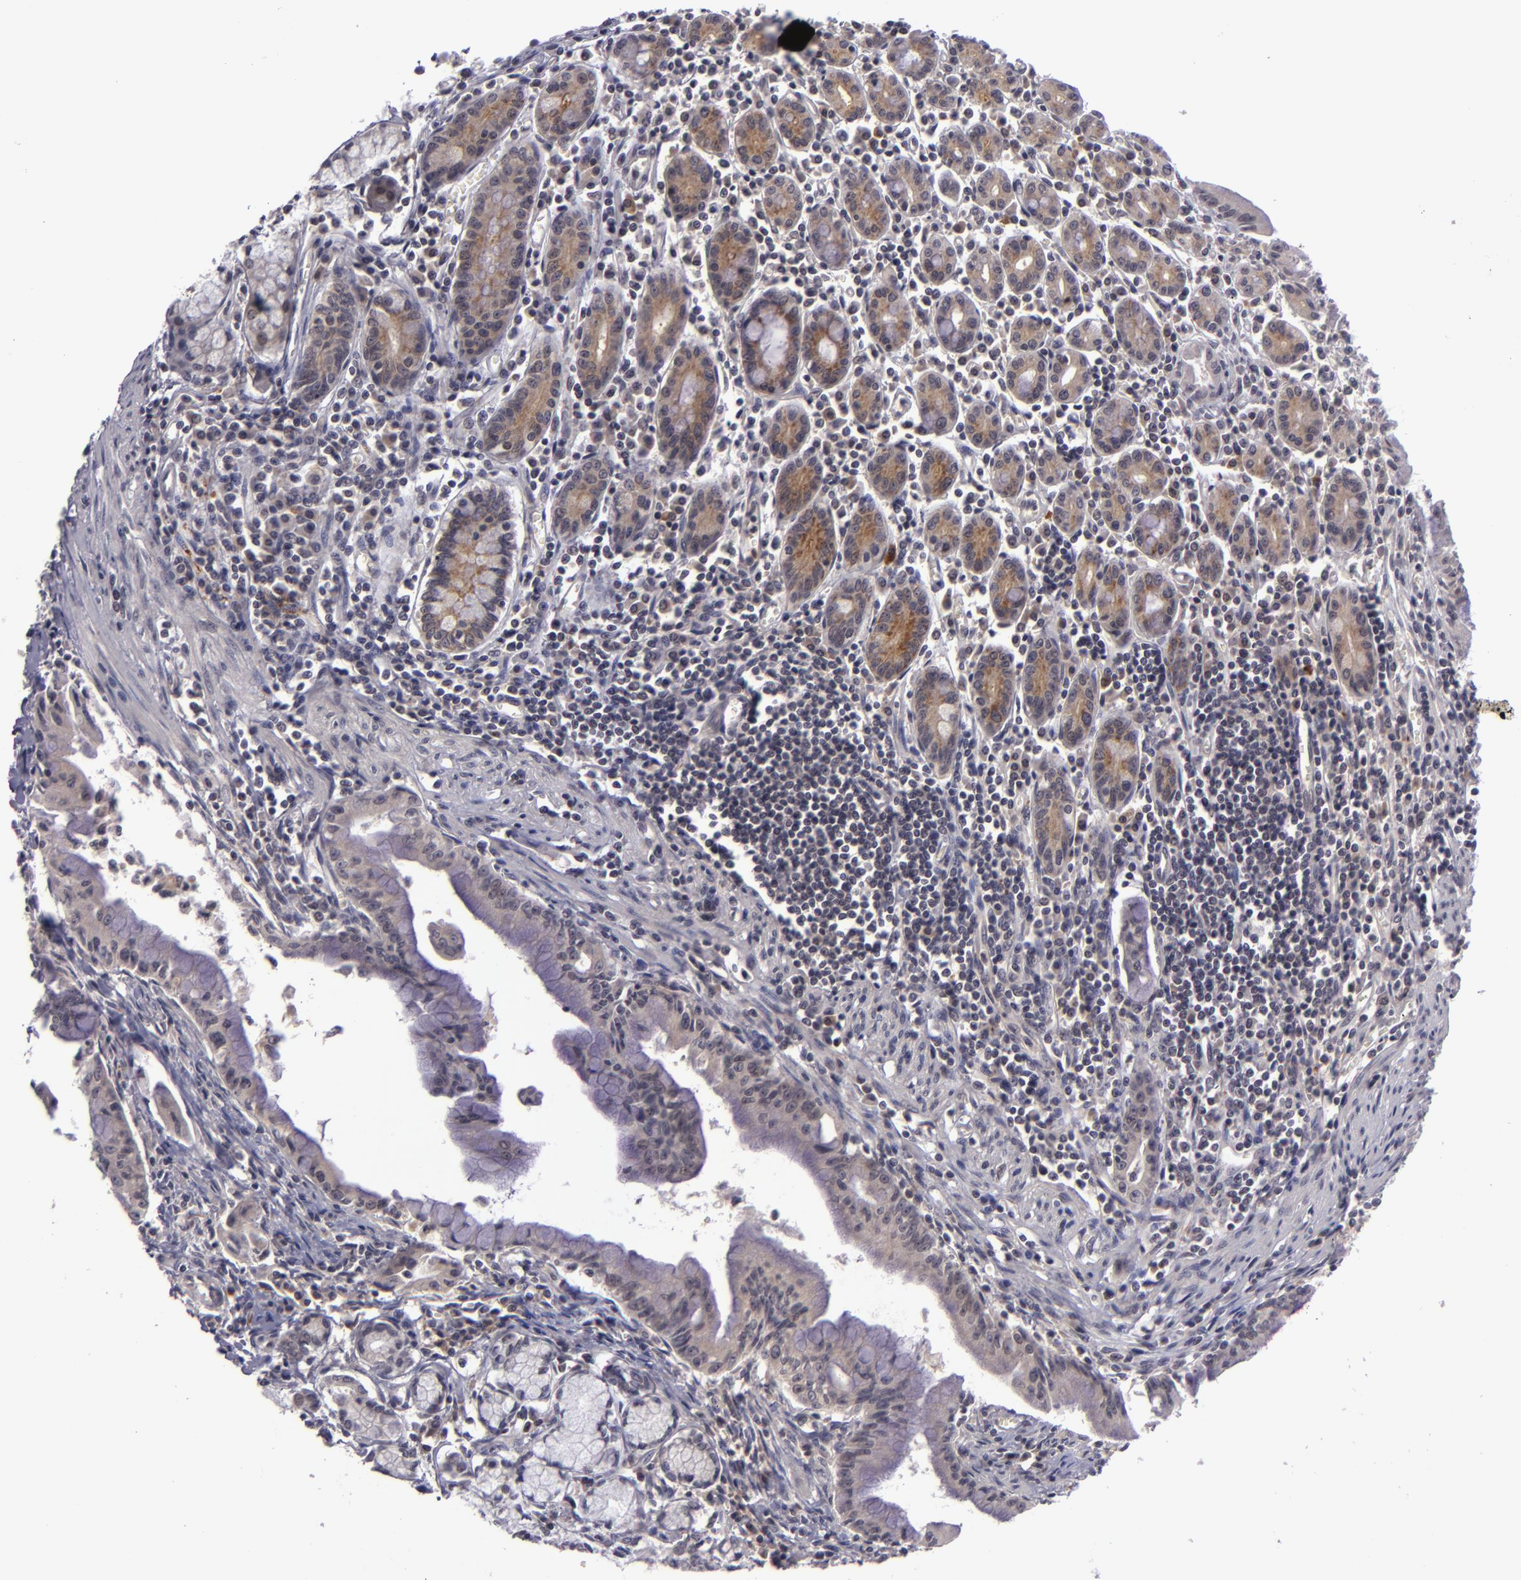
{"staining": {"intensity": "negative", "quantity": "none", "location": "none"}, "tissue": "pancreatic cancer", "cell_type": "Tumor cells", "image_type": "cancer", "snomed": [{"axis": "morphology", "description": "Adenocarcinoma, NOS"}, {"axis": "topography", "description": "Pancreas"}], "caption": "A micrograph of pancreatic cancer stained for a protein demonstrates no brown staining in tumor cells. (DAB (3,3'-diaminobenzidine) immunohistochemistry (IHC), high magnification).", "gene": "CASP8", "patient": {"sex": "male", "age": 59}}